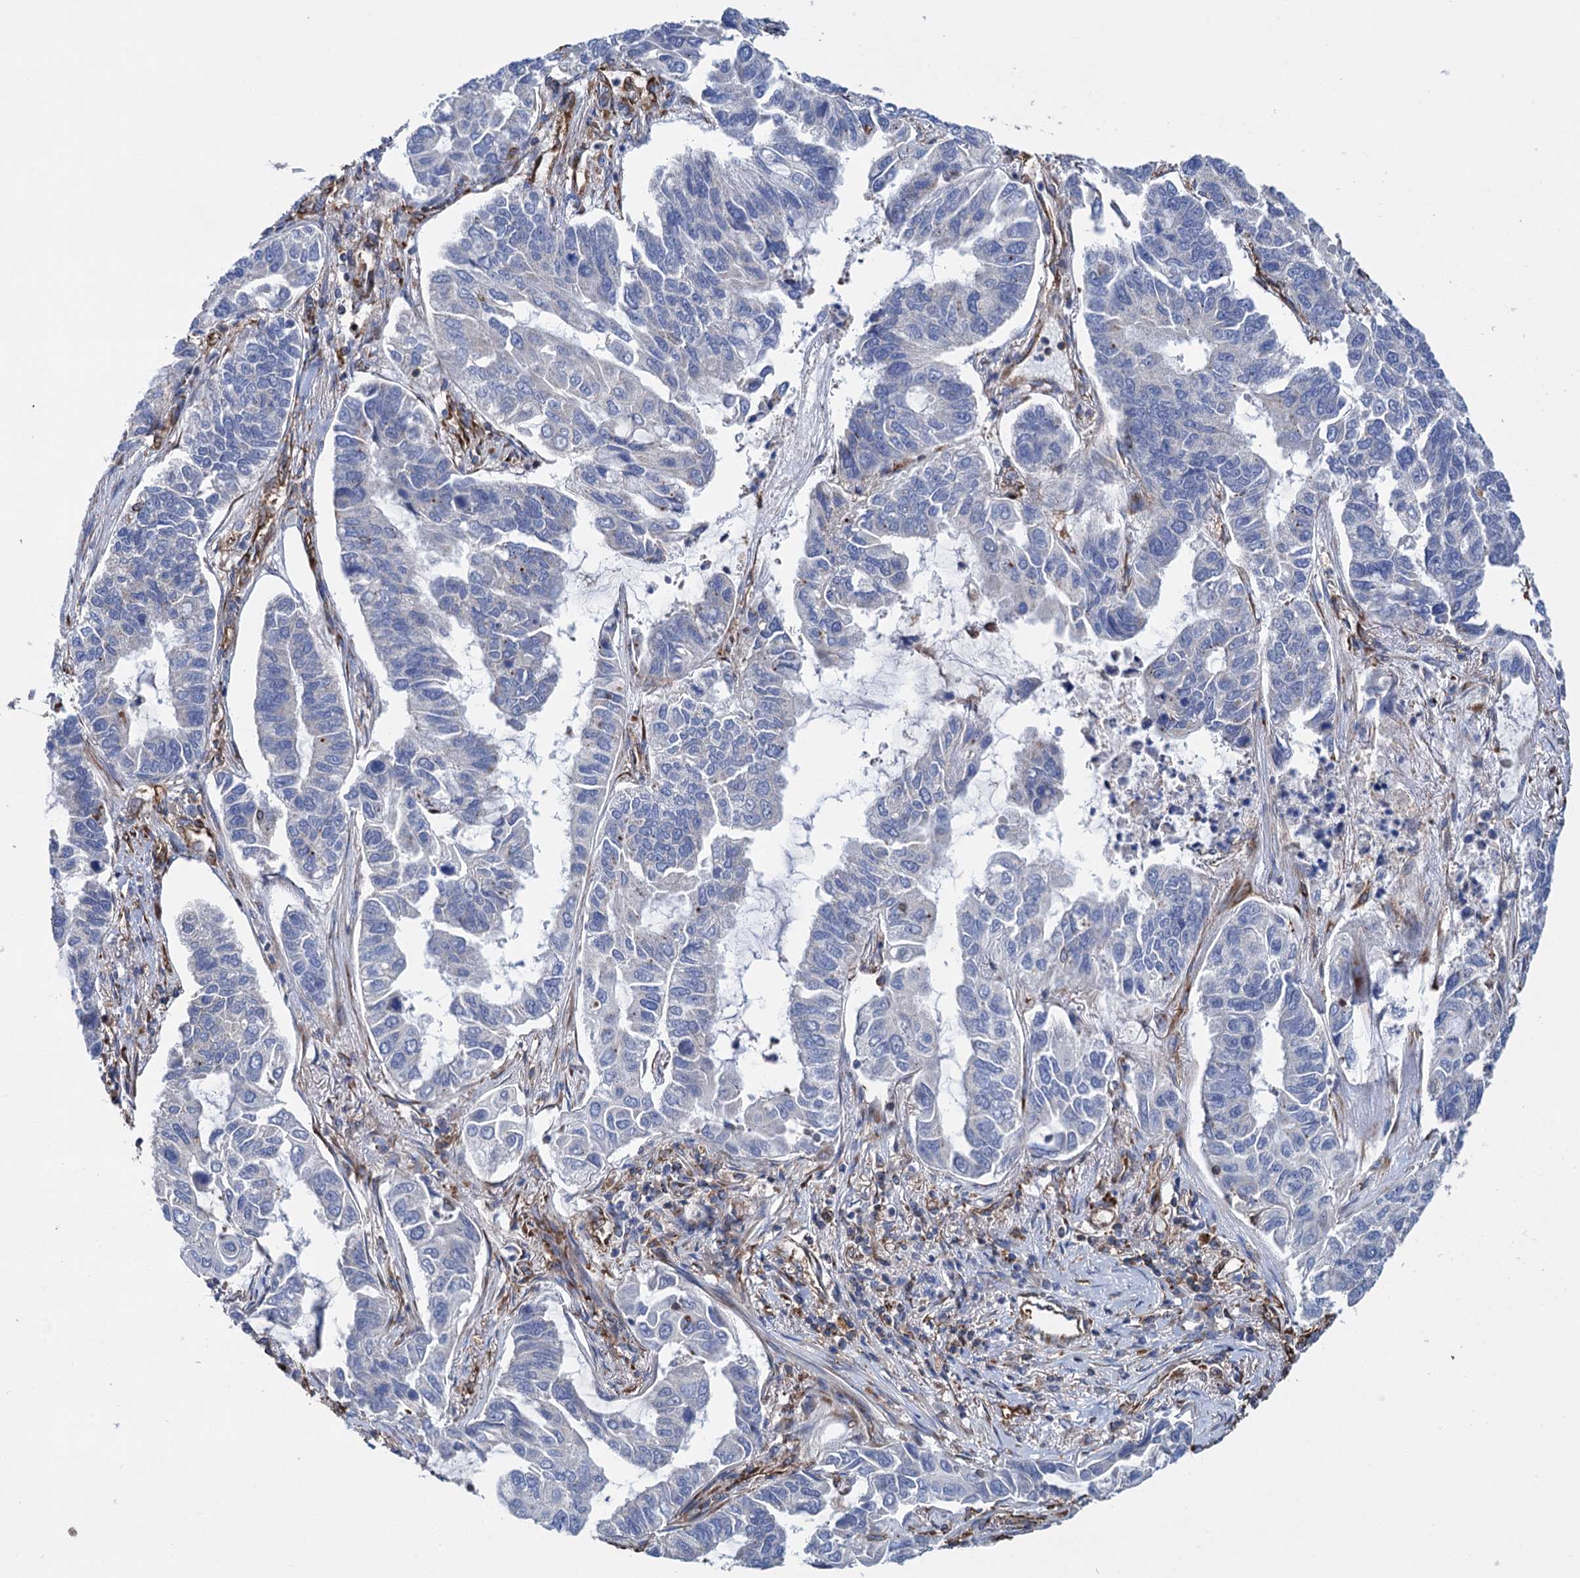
{"staining": {"intensity": "negative", "quantity": "none", "location": "none"}, "tissue": "lung cancer", "cell_type": "Tumor cells", "image_type": "cancer", "snomed": [{"axis": "morphology", "description": "Adenocarcinoma, NOS"}, {"axis": "topography", "description": "Lung"}], "caption": "Tumor cells are negative for brown protein staining in adenocarcinoma (lung).", "gene": "SCPEP1", "patient": {"sex": "male", "age": 64}}